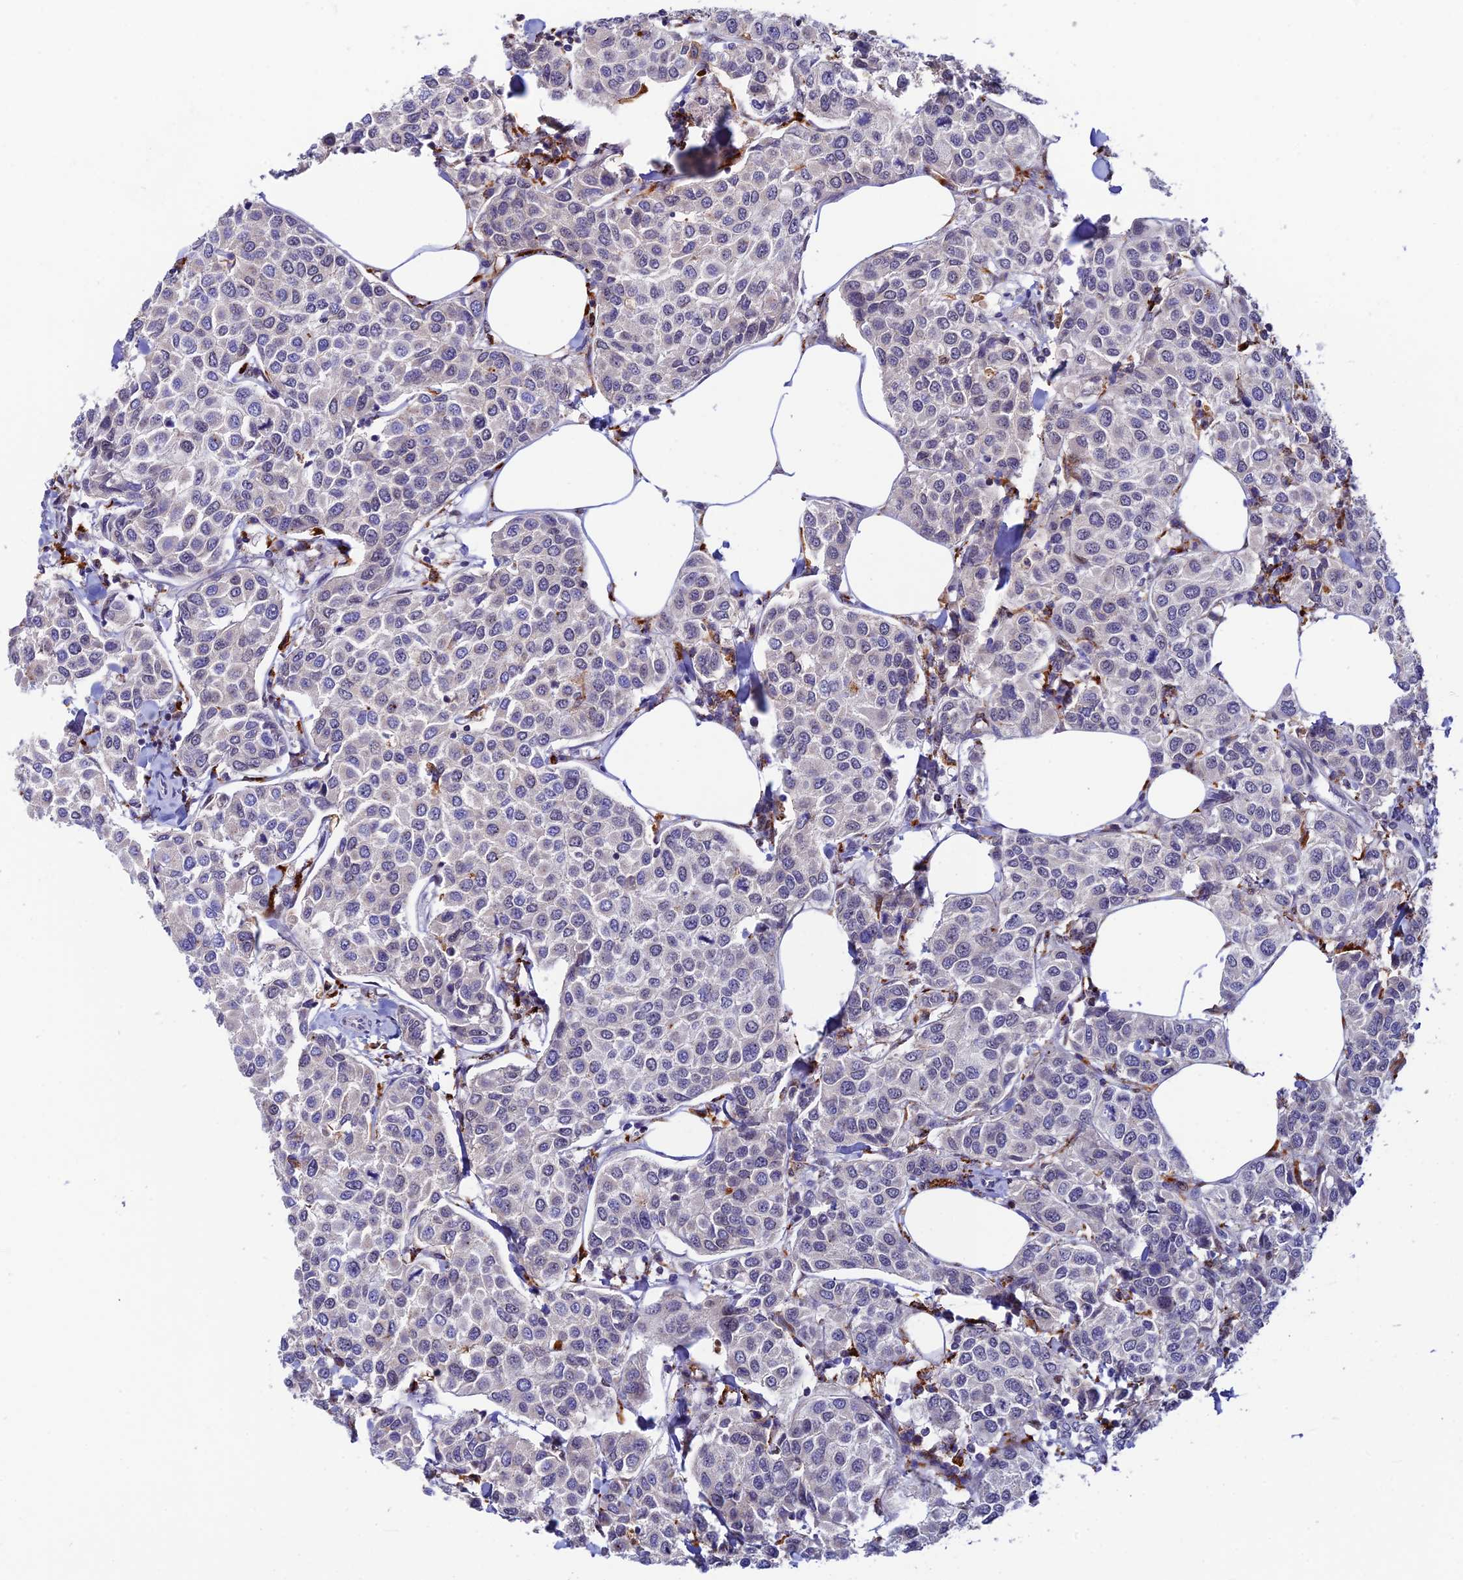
{"staining": {"intensity": "negative", "quantity": "none", "location": "none"}, "tissue": "breast cancer", "cell_type": "Tumor cells", "image_type": "cancer", "snomed": [{"axis": "morphology", "description": "Duct carcinoma"}, {"axis": "topography", "description": "Breast"}], "caption": "The immunohistochemistry (IHC) photomicrograph has no significant staining in tumor cells of breast cancer tissue.", "gene": "HIC1", "patient": {"sex": "female", "age": 55}}